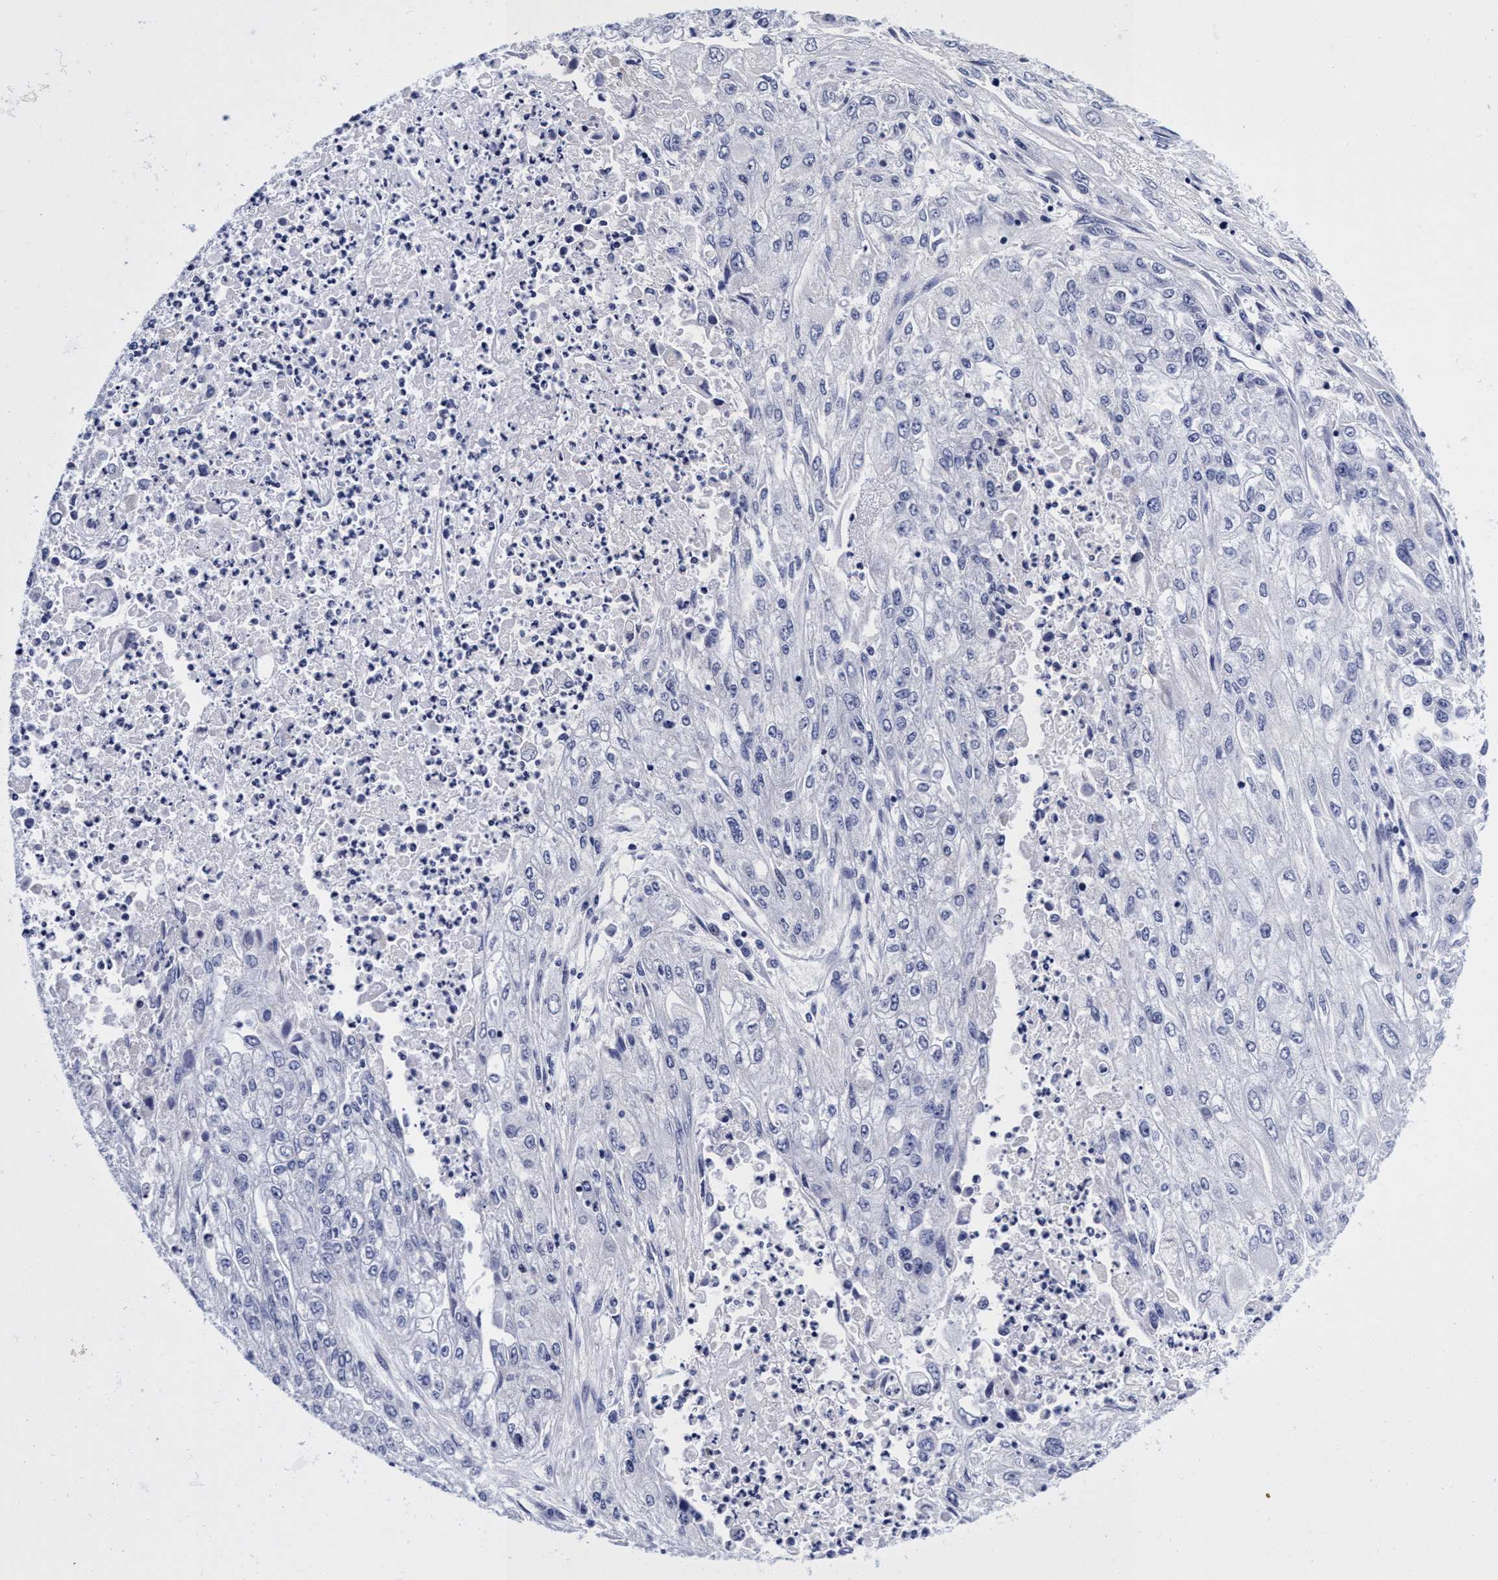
{"staining": {"intensity": "negative", "quantity": "none", "location": "none"}, "tissue": "endometrial cancer", "cell_type": "Tumor cells", "image_type": "cancer", "snomed": [{"axis": "morphology", "description": "Adenocarcinoma, NOS"}, {"axis": "topography", "description": "Endometrium"}], "caption": "IHC of endometrial cancer displays no expression in tumor cells.", "gene": "PLPPR1", "patient": {"sex": "female", "age": 49}}